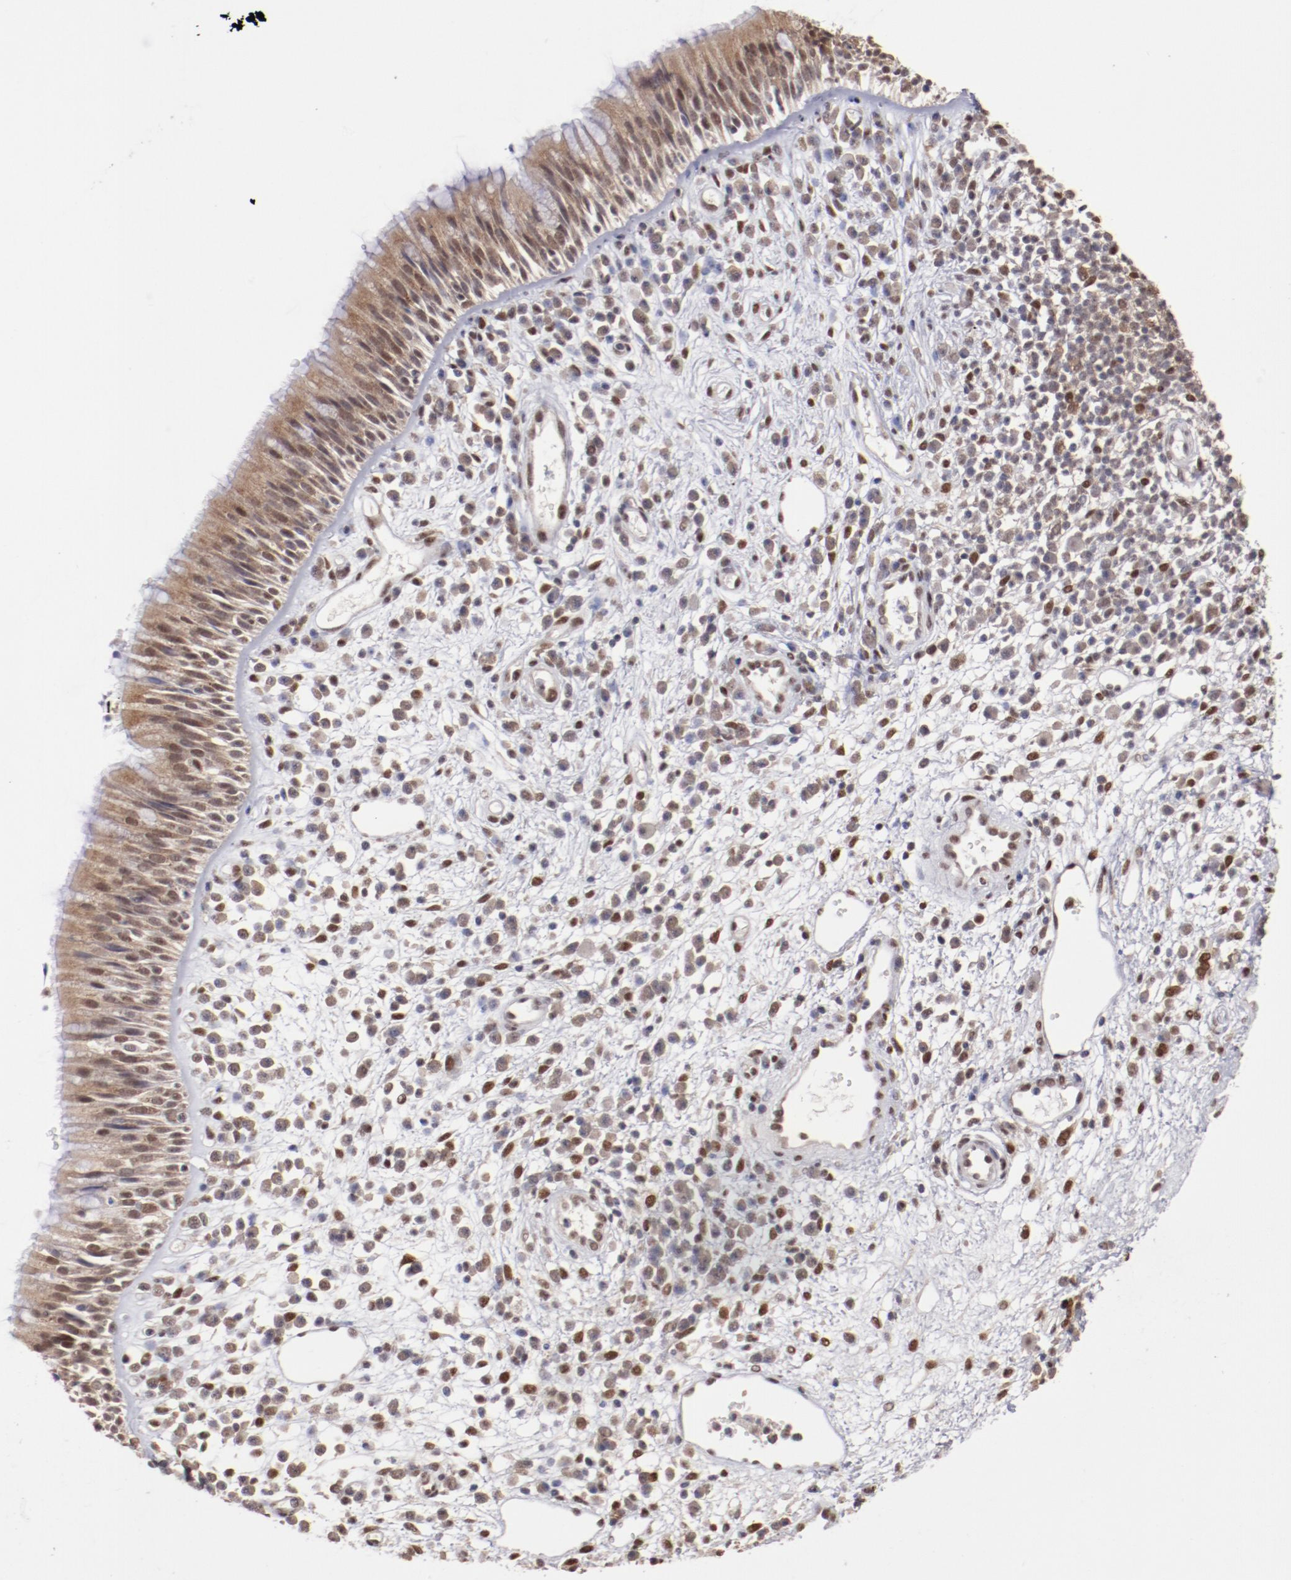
{"staining": {"intensity": "moderate", "quantity": ">75%", "location": "cytoplasmic/membranous,nuclear"}, "tissue": "nasopharynx", "cell_type": "Respiratory epithelial cells", "image_type": "normal", "snomed": [{"axis": "morphology", "description": "Normal tissue, NOS"}, {"axis": "morphology", "description": "Inflammation, NOS"}, {"axis": "morphology", "description": "Malignant melanoma, Metastatic site"}, {"axis": "topography", "description": "Nasopharynx"}], "caption": "Immunohistochemical staining of unremarkable nasopharynx exhibits moderate cytoplasmic/membranous,nuclear protein staining in approximately >75% of respiratory epithelial cells.", "gene": "ARNT", "patient": {"sex": "female", "age": 55}}